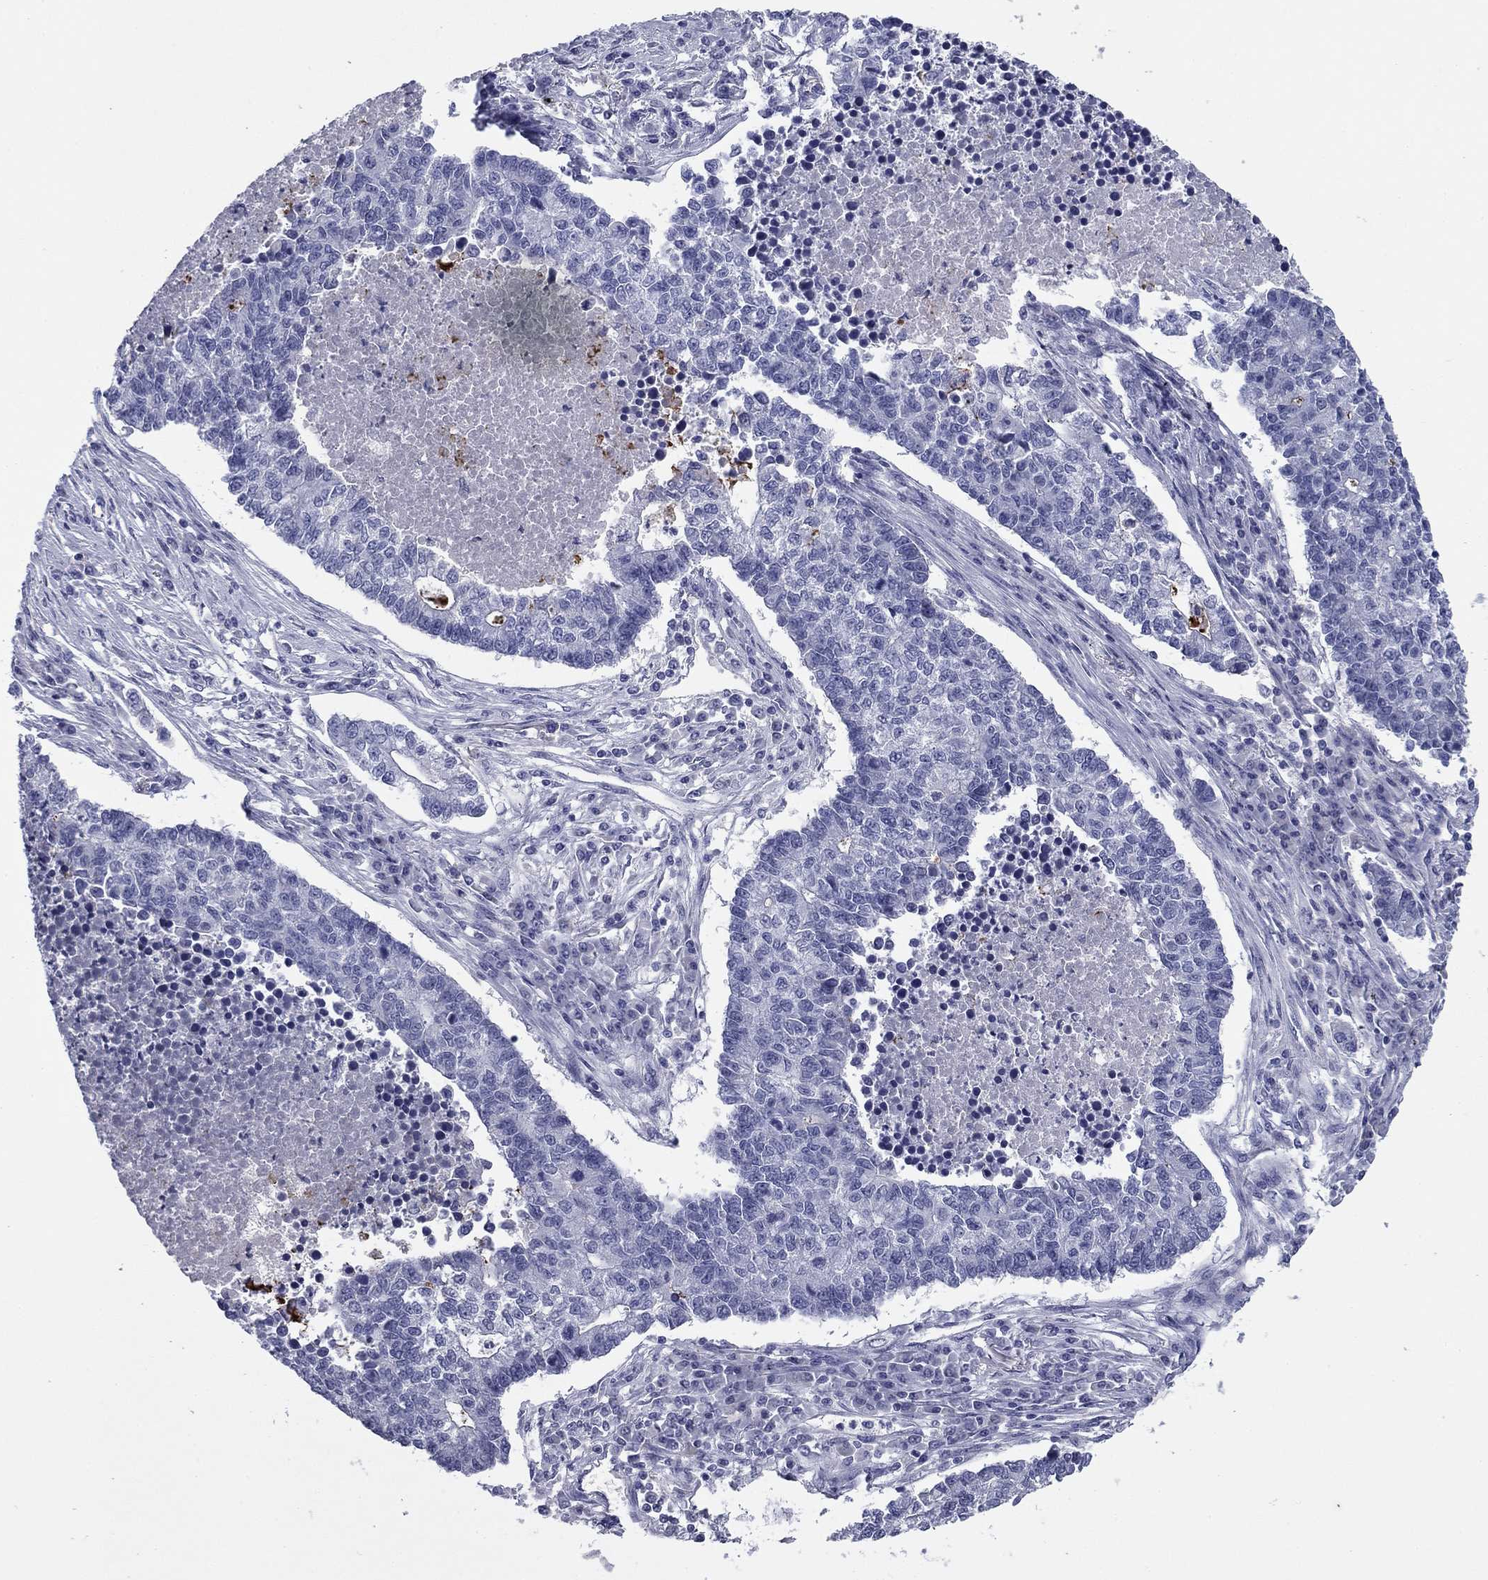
{"staining": {"intensity": "negative", "quantity": "none", "location": "none"}, "tissue": "lung cancer", "cell_type": "Tumor cells", "image_type": "cancer", "snomed": [{"axis": "morphology", "description": "Adenocarcinoma, NOS"}, {"axis": "topography", "description": "Lung"}], "caption": "This is a photomicrograph of immunohistochemistry staining of lung cancer (adenocarcinoma), which shows no positivity in tumor cells. (IHC, brightfield microscopy, high magnification).", "gene": "ABCC2", "patient": {"sex": "male", "age": 57}}